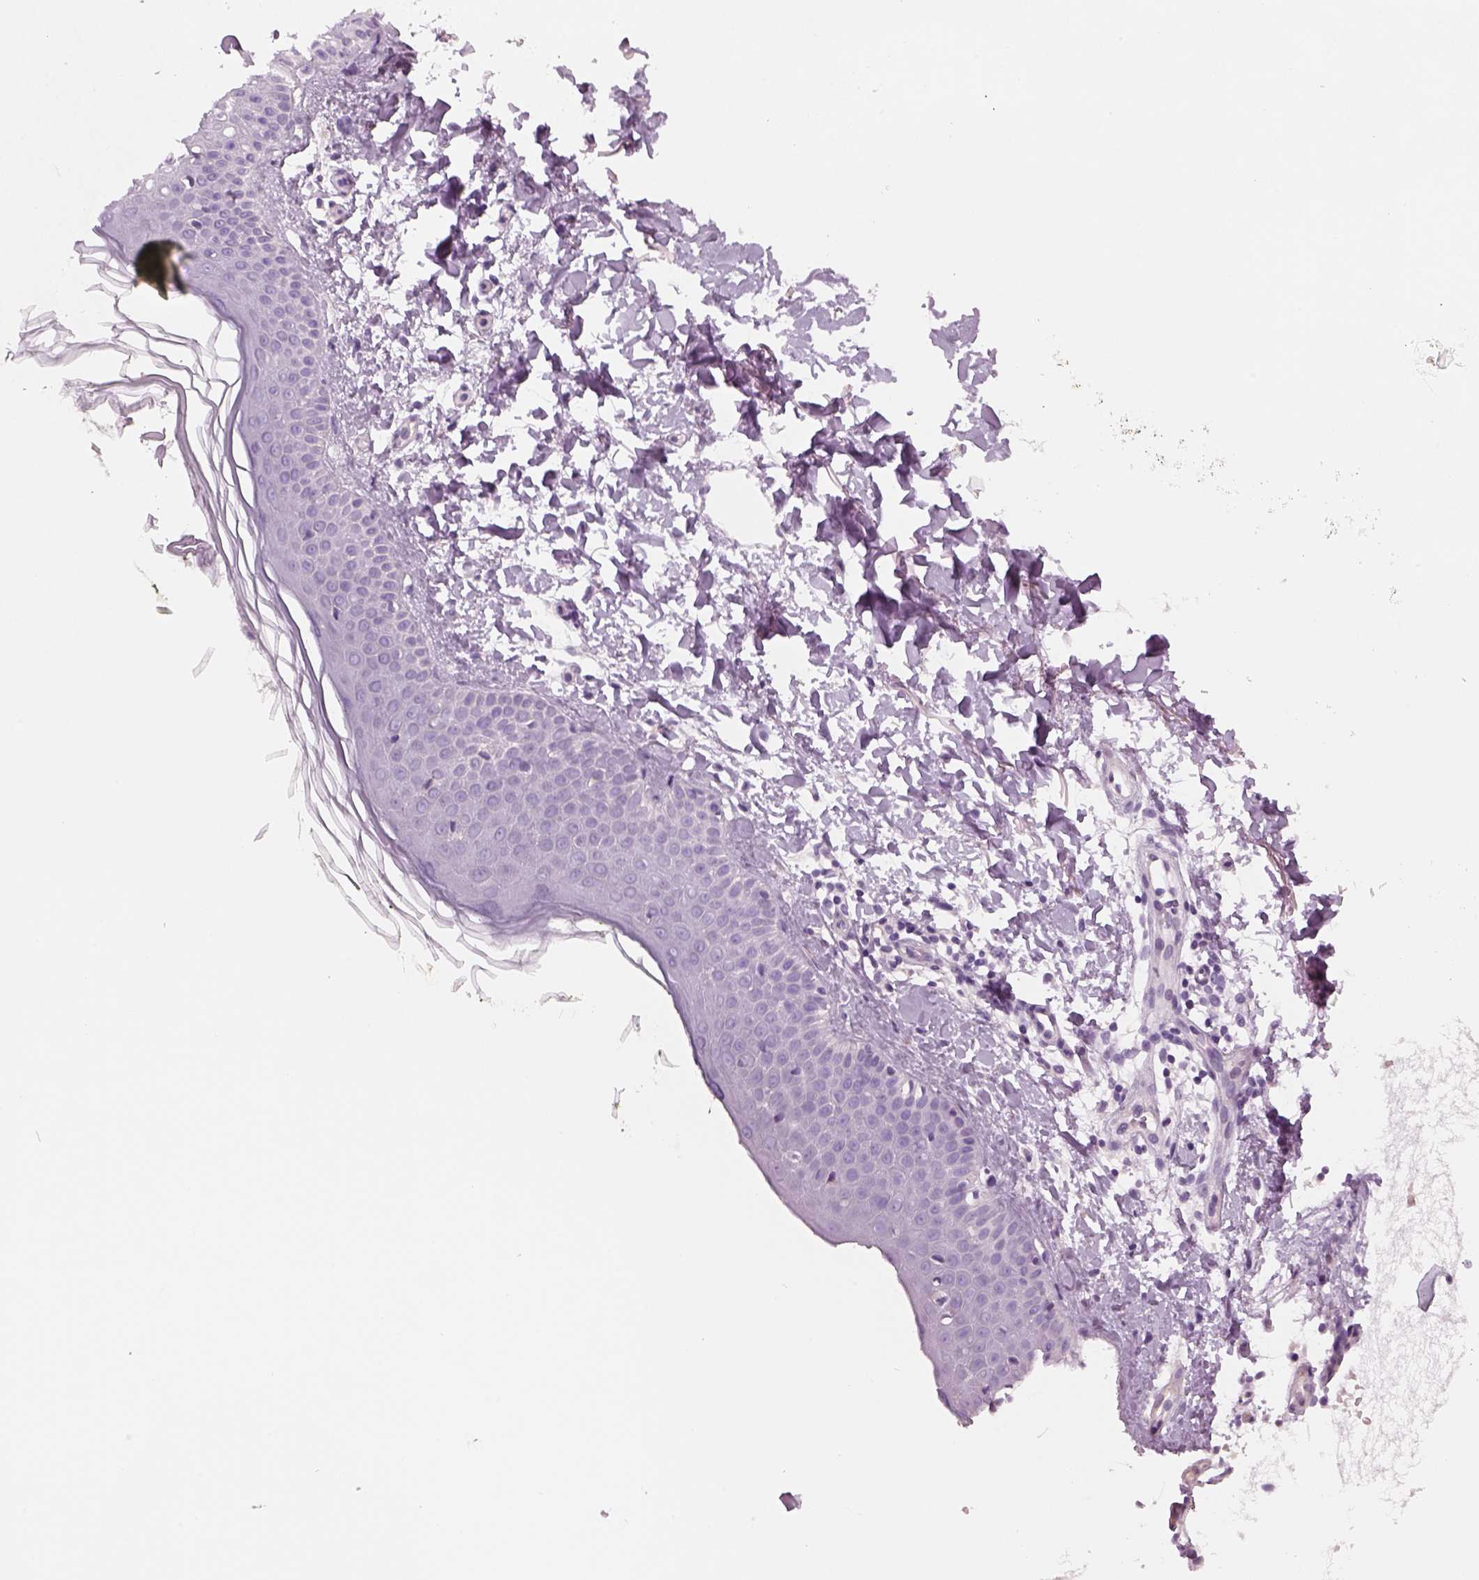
{"staining": {"intensity": "negative", "quantity": "none", "location": "none"}, "tissue": "skin", "cell_type": "Fibroblasts", "image_type": "normal", "snomed": [{"axis": "morphology", "description": "Normal tissue, NOS"}, {"axis": "topography", "description": "Skin"}], "caption": "Immunohistochemistry (IHC) micrograph of unremarkable skin: skin stained with DAB shows no significant protein positivity in fibroblasts. (DAB (3,3'-diaminobenzidine) immunohistochemistry (IHC), high magnification).", "gene": "SLC1A7", "patient": {"sex": "female", "age": 62}}